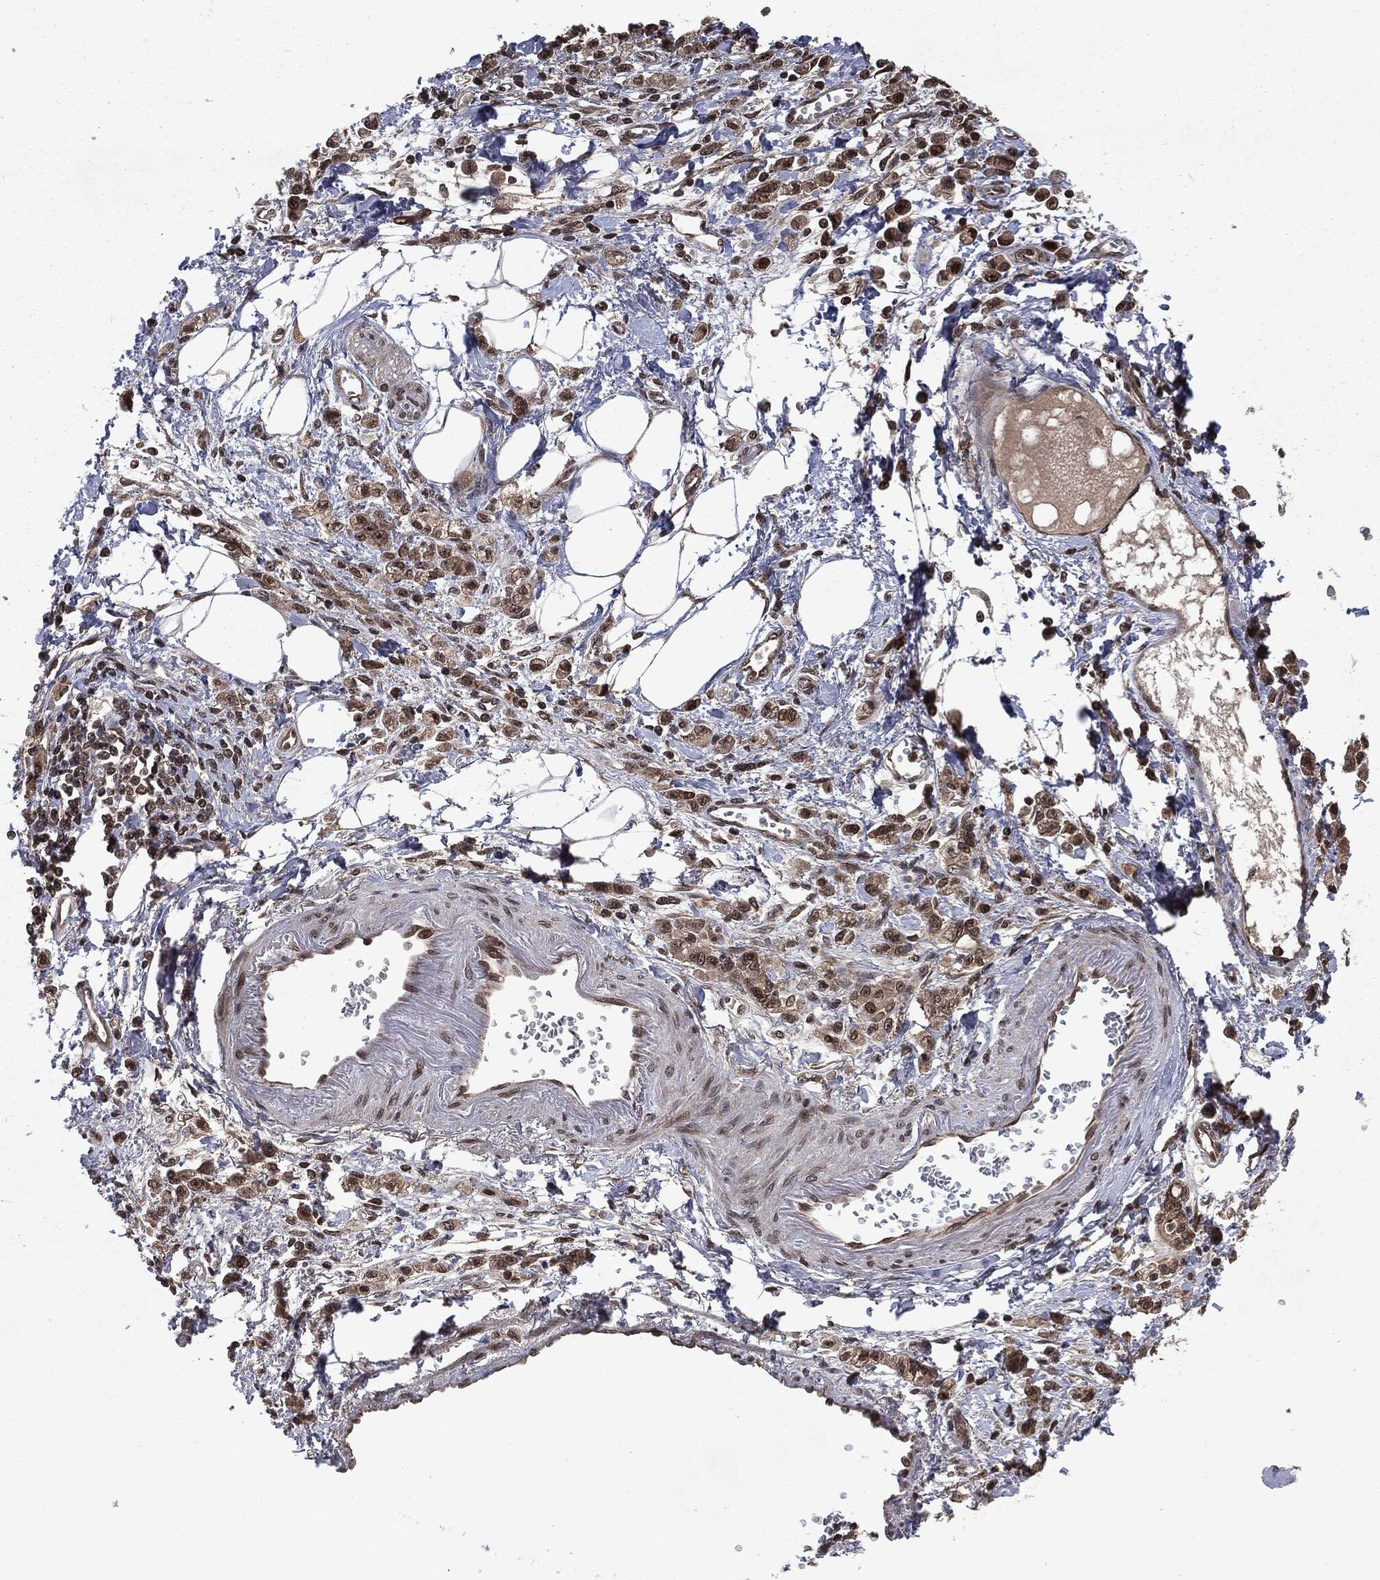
{"staining": {"intensity": "moderate", "quantity": ">75%", "location": "cytoplasmic/membranous,nuclear"}, "tissue": "stomach cancer", "cell_type": "Tumor cells", "image_type": "cancer", "snomed": [{"axis": "morphology", "description": "Adenocarcinoma, NOS"}, {"axis": "topography", "description": "Stomach"}], "caption": "Immunohistochemical staining of human stomach cancer reveals medium levels of moderate cytoplasmic/membranous and nuclear protein expression in approximately >75% of tumor cells. (DAB = brown stain, brightfield microscopy at high magnification).", "gene": "STAU2", "patient": {"sex": "male", "age": 77}}